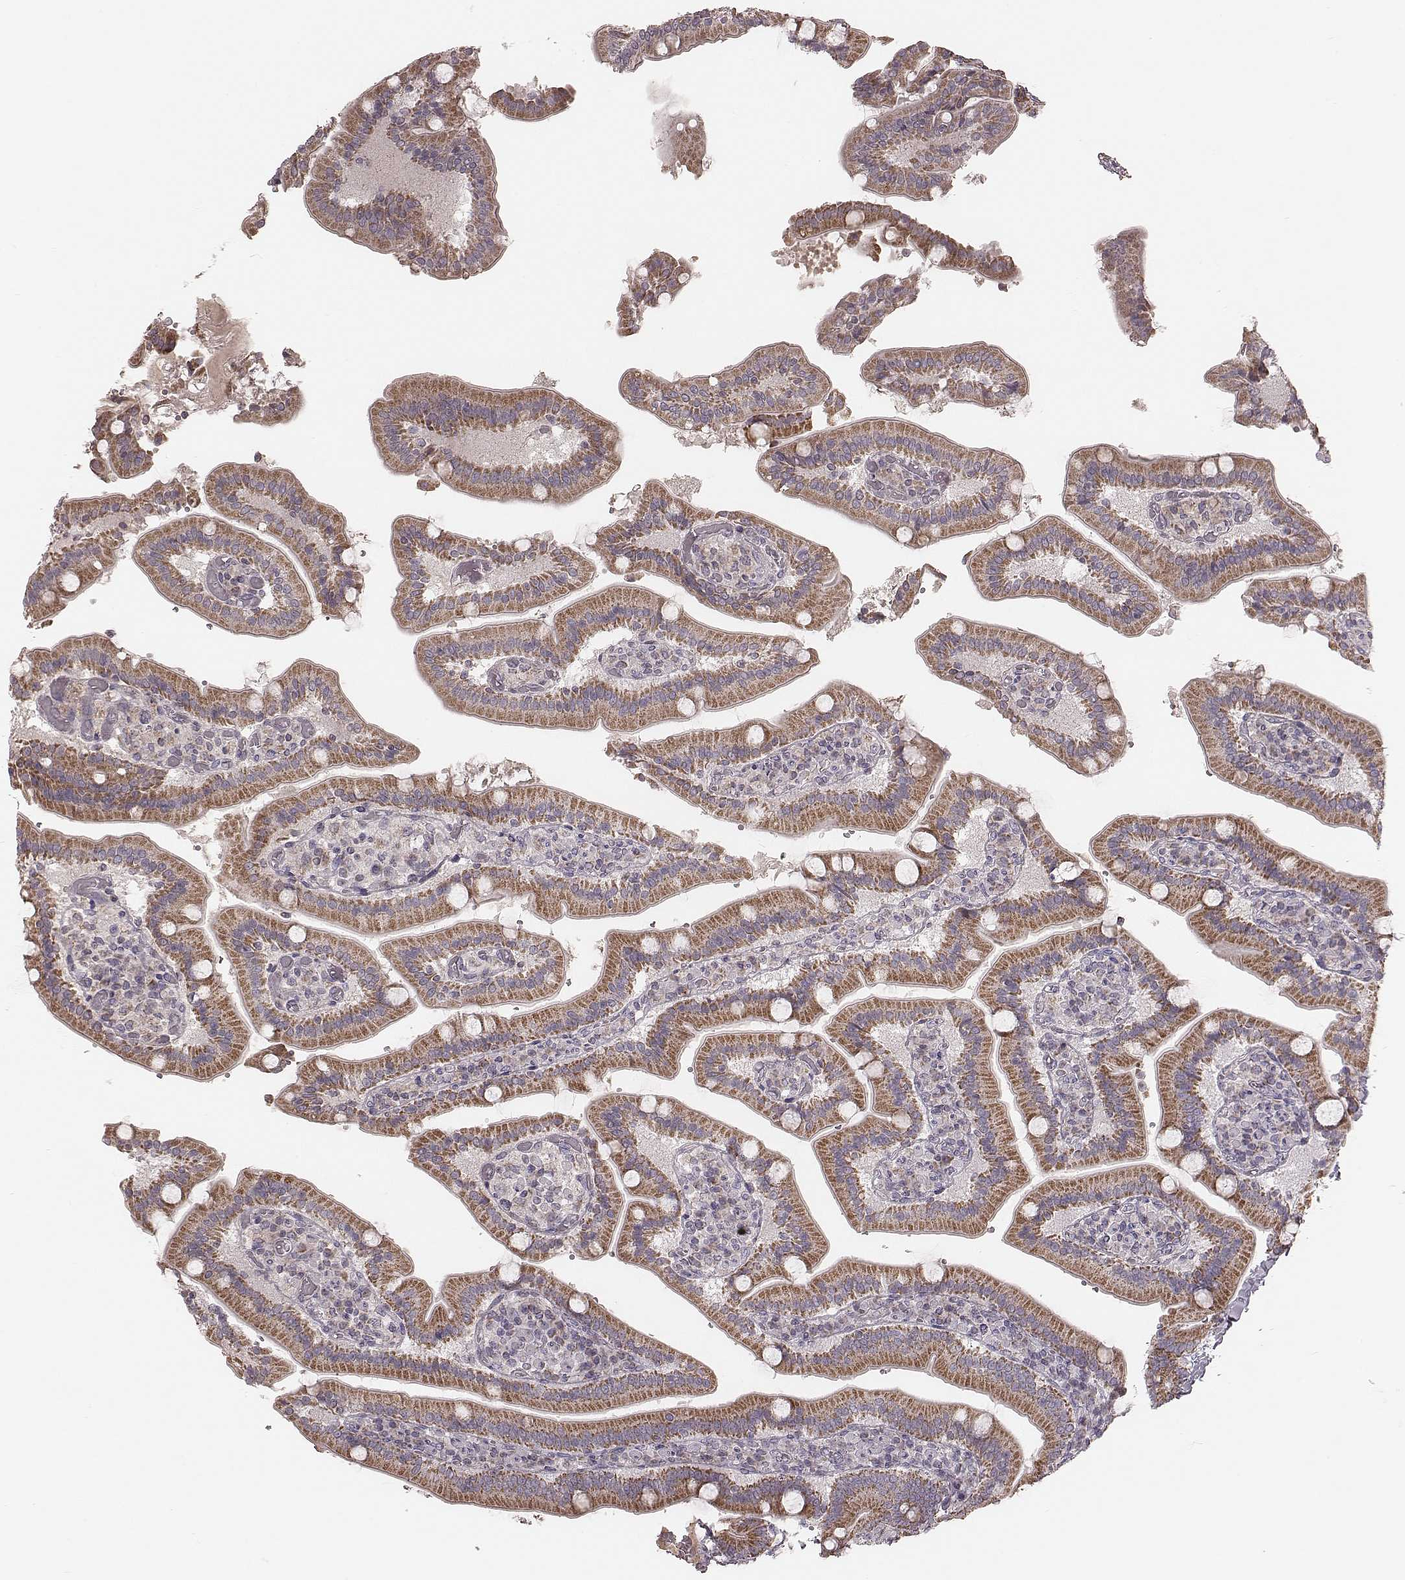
{"staining": {"intensity": "moderate", "quantity": ">75%", "location": "cytoplasmic/membranous"}, "tissue": "duodenum", "cell_type": "Glandular cells", "image_type": "normal", "snomed": [{"axis": "morphology", "description": "Normal tissue, NOS"}, {"axis": "topography", "description": "Duodenum"}], "caption": "Approximately >75% of glandular cells in unremarkable duodenum display moderate cytoplasmic/membranous protein positivity as visualized by brown immunohistochemical staining.", "gene": "MRPS27", "patient": {"sex": "female", "age": 62}}